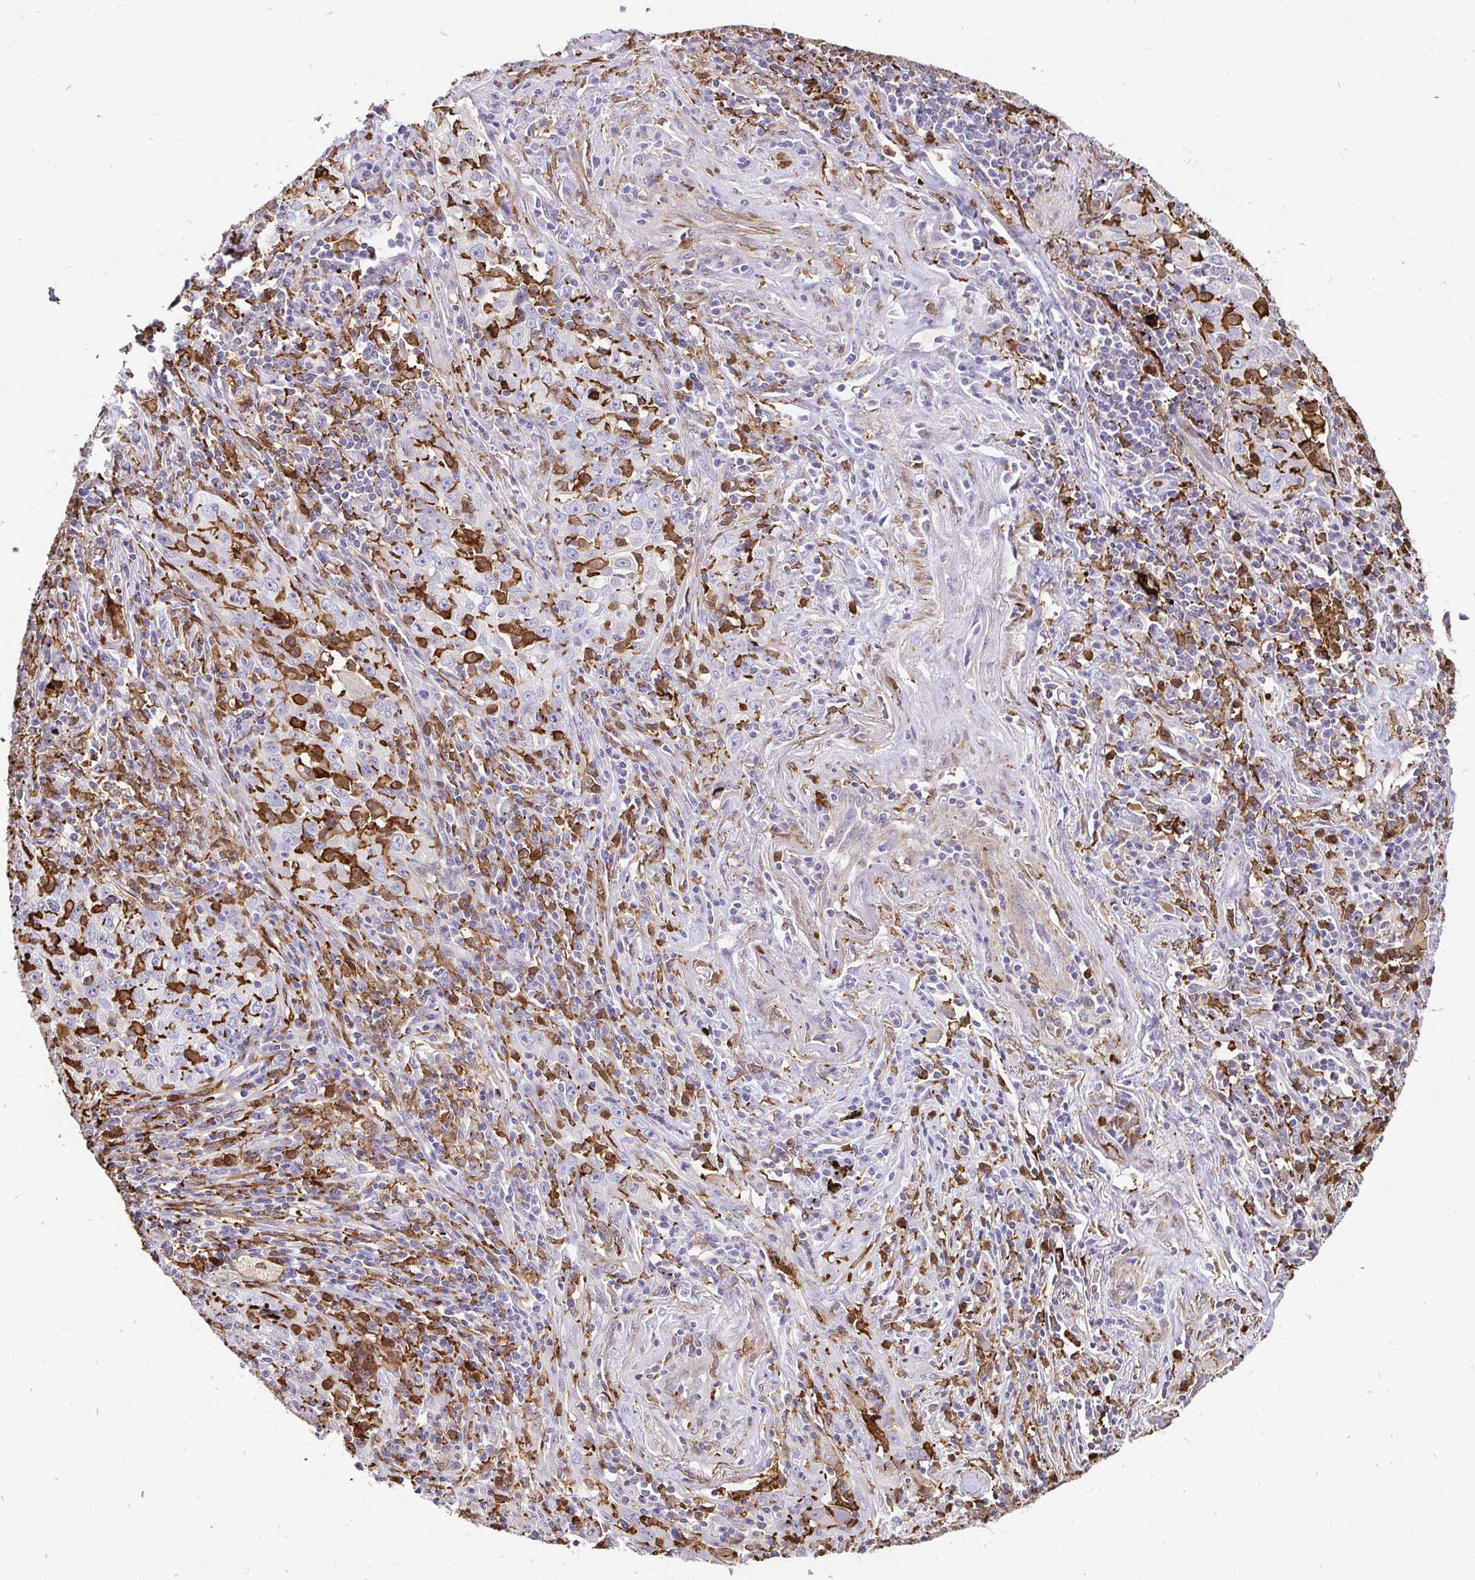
{"staining": {"intensity": "moderate", "quantity": "<25%", "location": "cytoplasmic/membranous"}, "tissue": "lung cancer", "cell_type": "Tumor cells", "image_type": "cancer", "snomed": [{"axis": "morphology", "description": "Squamous cell carcinoma, NOS"}, {"axis": "topography", "description": "Lung"}], "caption": "High-magnification brightfield microscopy of lung cancer stained with DAB (brown) and counterstained with hematoxylin (blue). tumor cells exhibit moderate cytoplasmic/membranous expression is appreciated in about<25% of cells. Immunohistochemistry (ihc) stains the protein in brown and the nuclei are stained blue.", "gene": "GSN", "patient": {"sex": "male", "age": 71}}